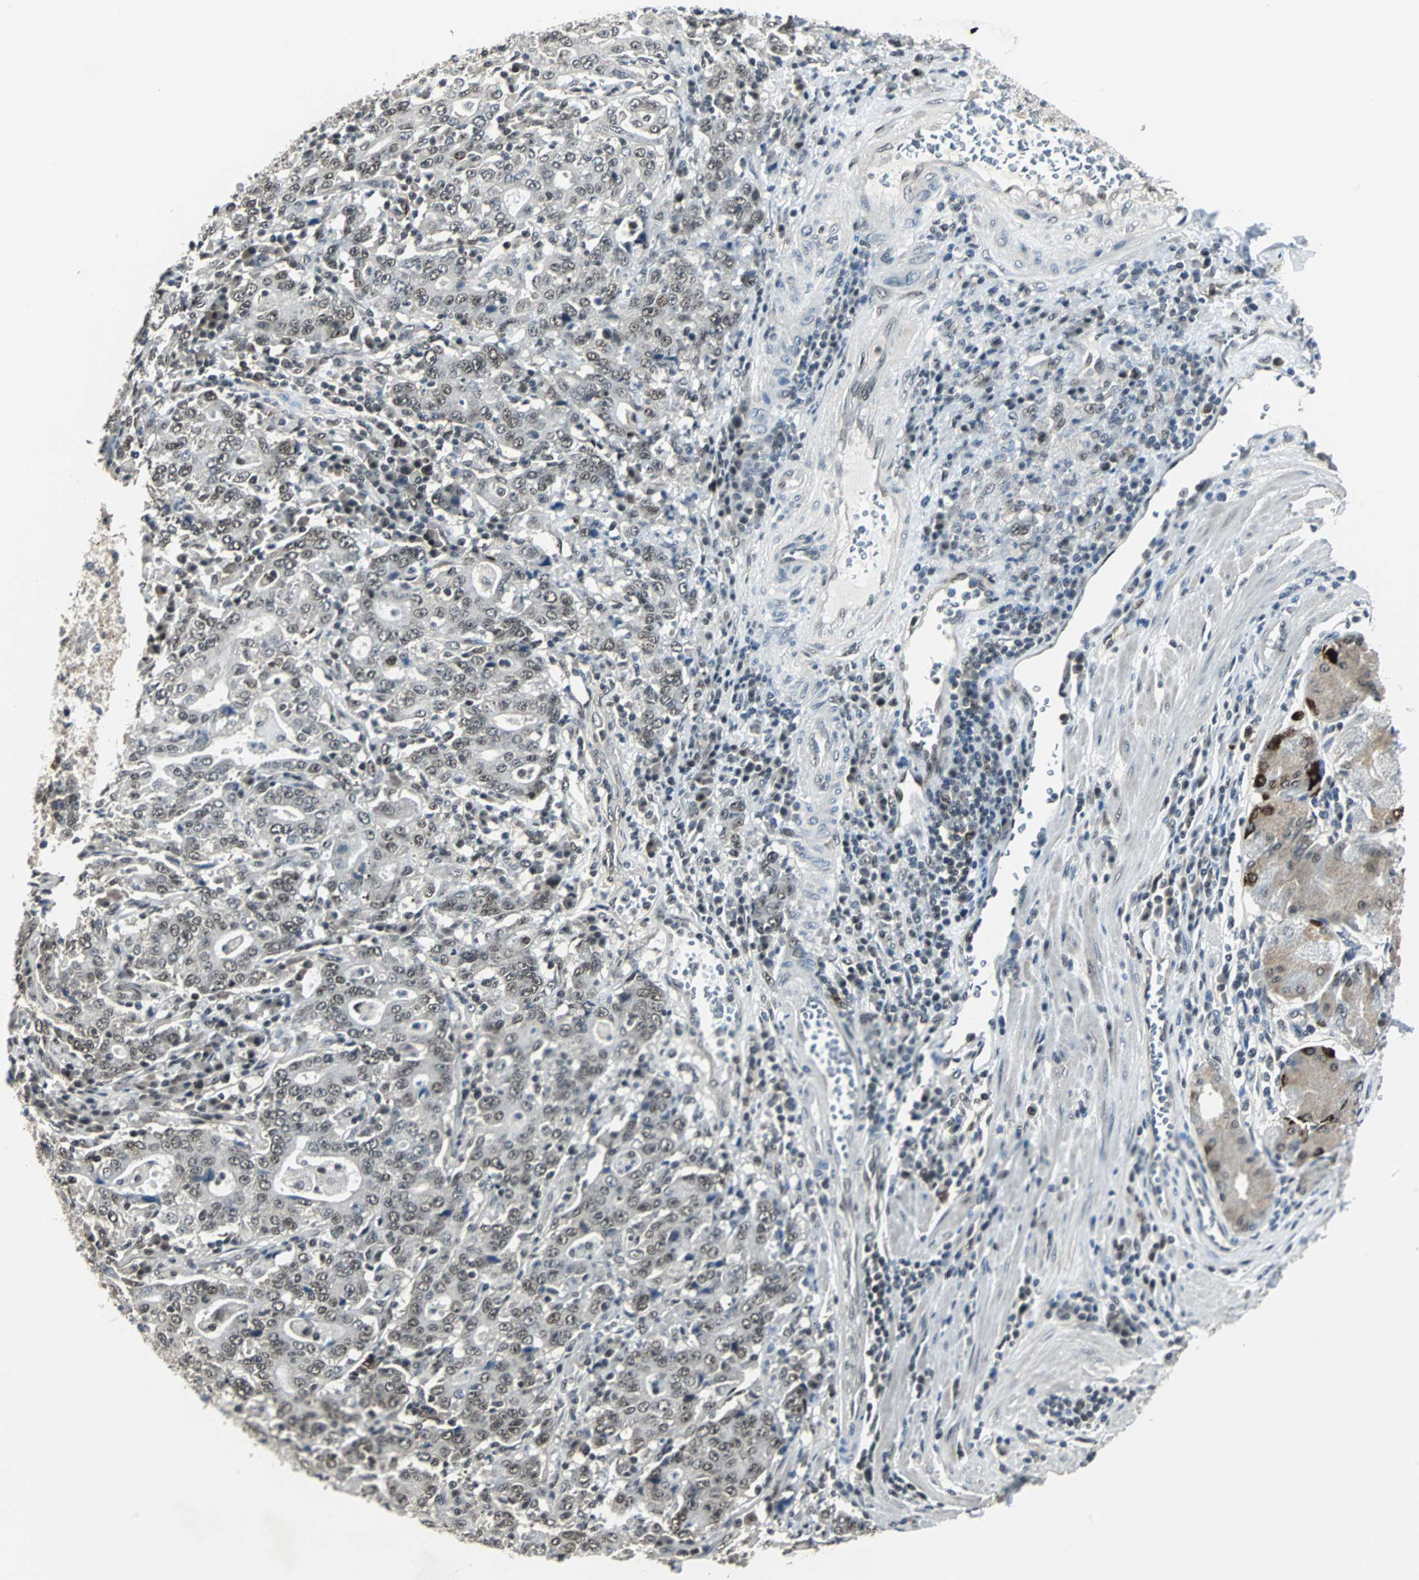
{"staining": {"intensity": "weak", "quantity": "25%-75%", "location": "nuclear"}, "tissue": "stomach cancer", "cell_type": "Tumor cells", "image_type": "cancer", "snomed": [{"axis": "morphology", "description": "Normal tissue, NOS"}, {"axis": "morphology", "description": "Adenocarcinoma, NOS"}, {"axis": "topography", "description": "Stomach, upper"}, {"axis": "topography", "description": "Stomach"}], "caption": "Human stomach cancer stained with a brown dye exhibits weak nuclear positive positivity in about 25%-75% of tumor cells.", "gene": "MKX", "patient": {"sex": "male", "age": 59}}